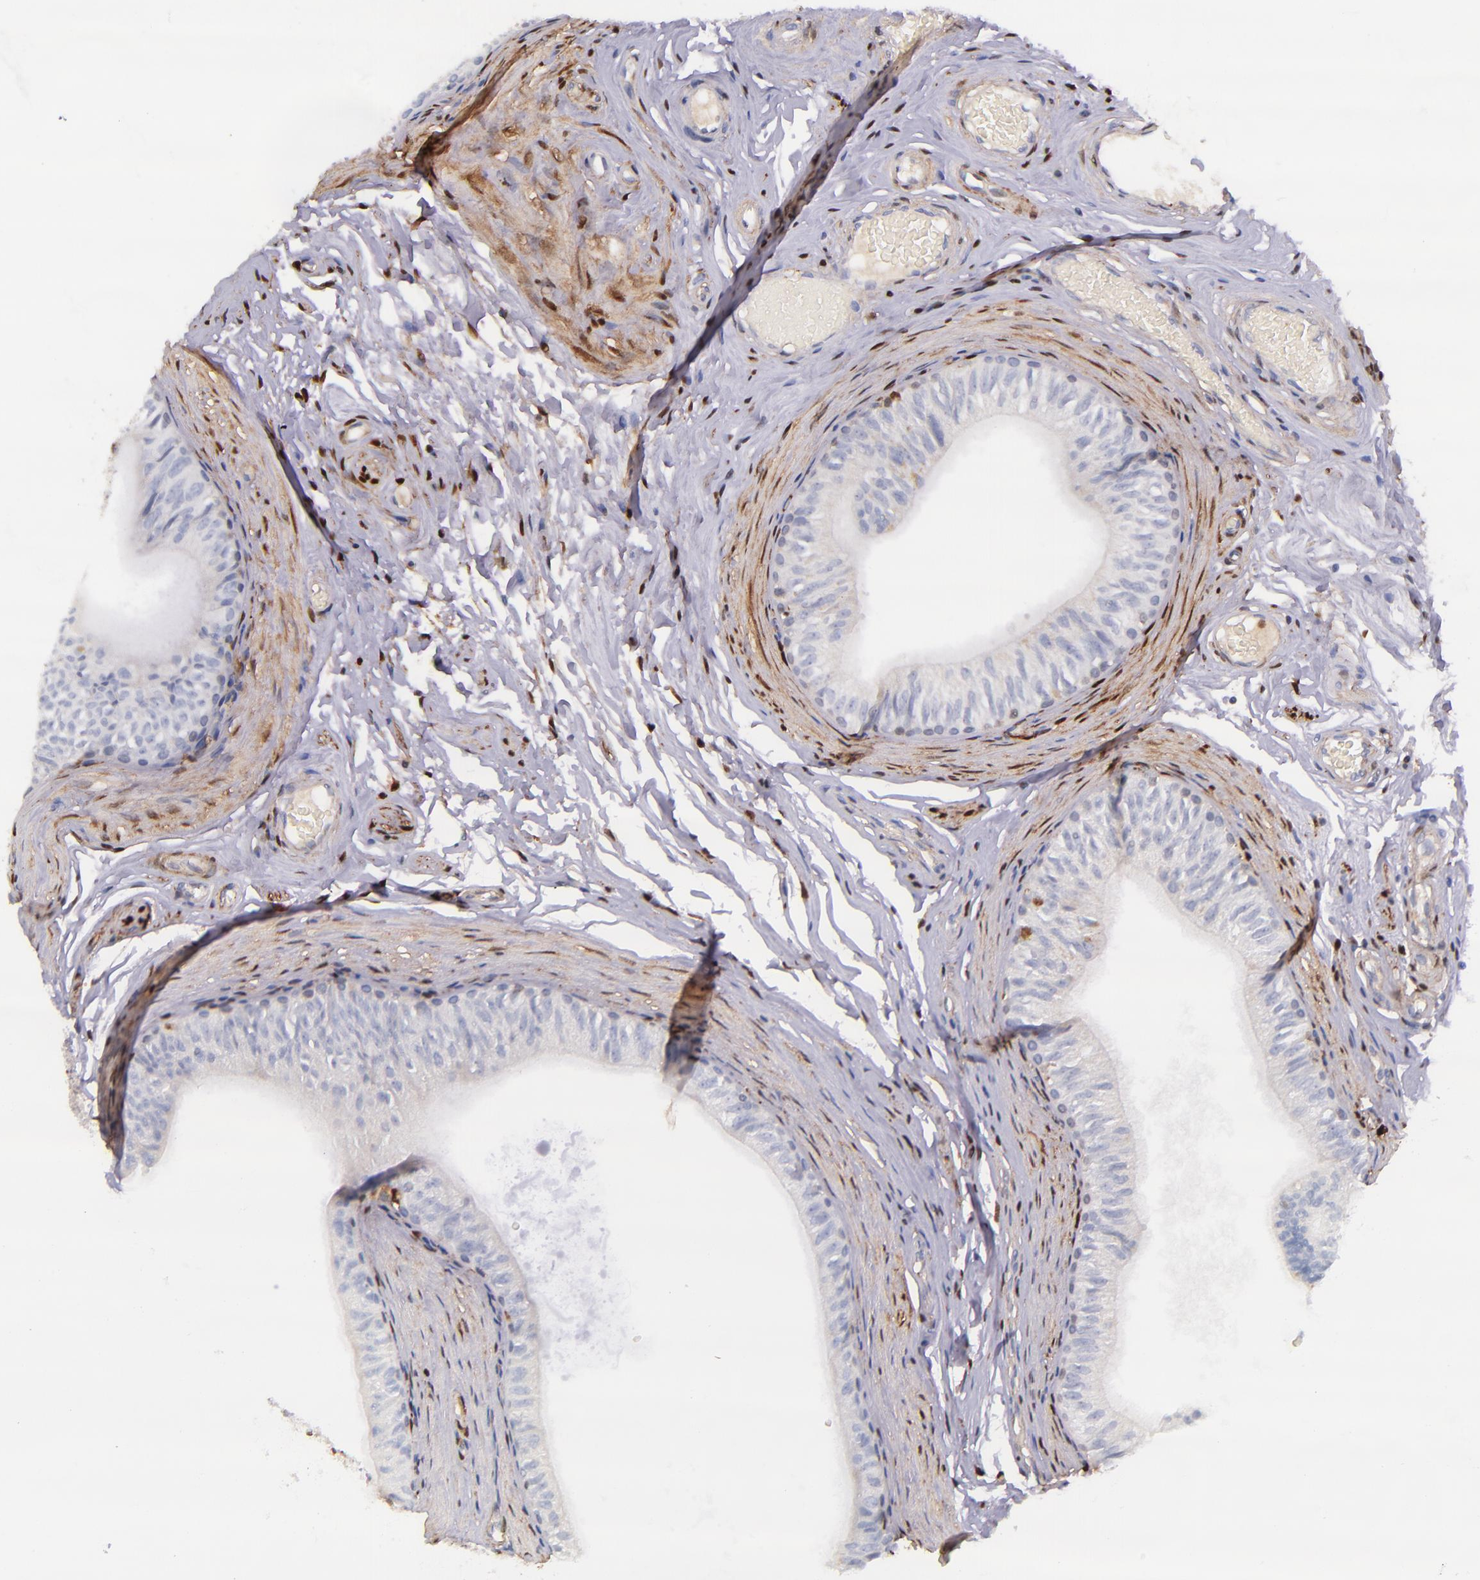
{"staining": {"intensity": "negative", "quantity": "none", "location": "none"}, "tissue": "epididymis", "cell_type": "Glandular cells", "image_type": "normal", "snomed": [{"axis": "morphology", "description": "Normal tissue, NOS"}, {"axis": "topography", "description": "Testis"}, {"axis": "topography", "description": "Epididymis"}], "caption": "DAB (3,3'-diaminobenzidine) immunohistochemical staining of benign human epididymis displays no significant expression in glandular cells.", "gene": "LGALS1", "patient": {"sex": "male", "age": 36}}